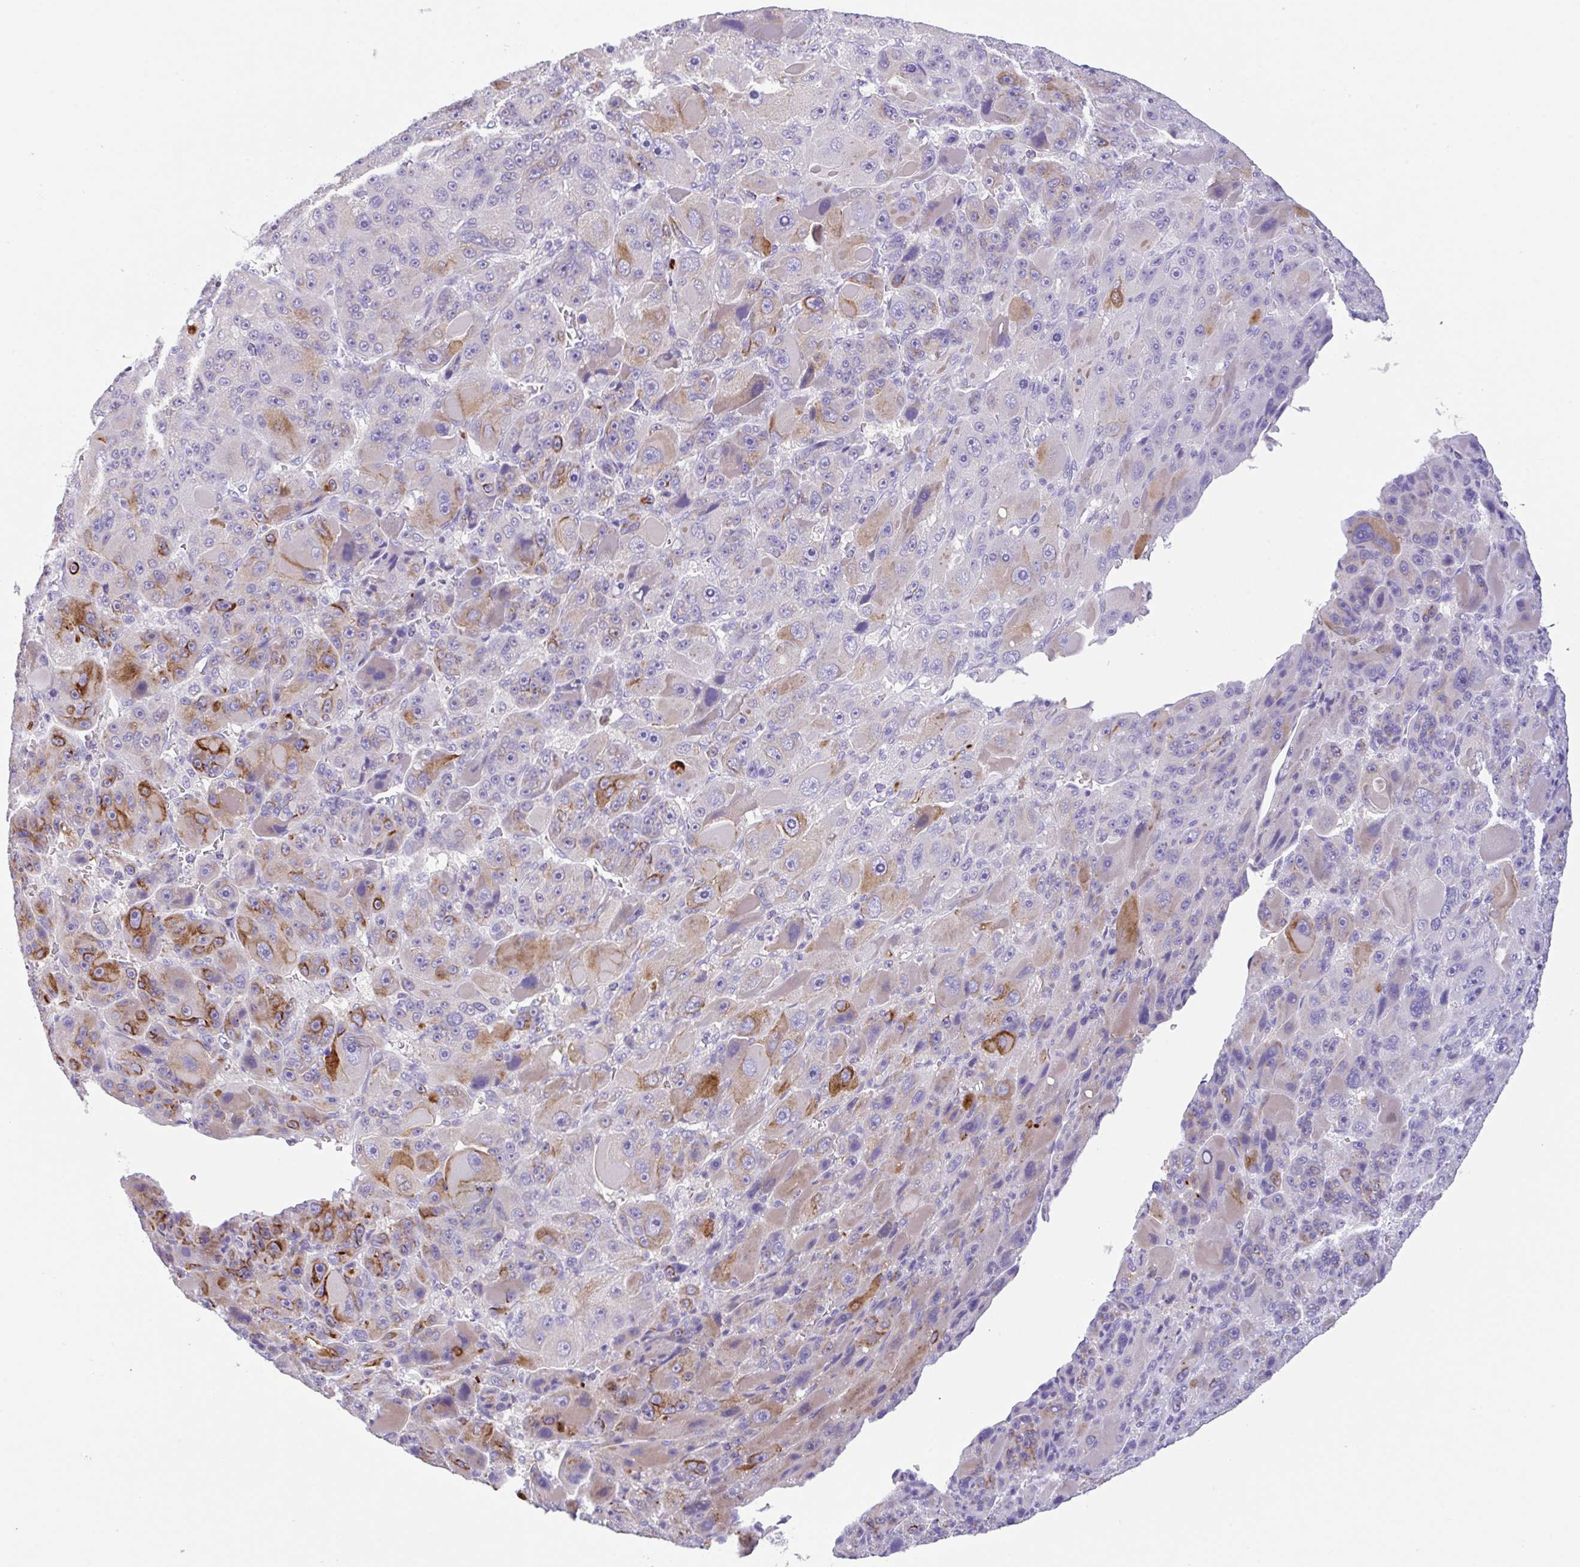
{"staining": {"intensity": "strong", "quantity": "<25%", "location": "cytoplasmic/membranous"}, "tissue": "liver cancer", "cell_type": "Tumor cells", "image_type": "cancer", "snomed": [{"axis": "morphology", "description": "Carcinoma, Hepatocellular, NOS"}, {"axis": "topography", "description": "Liver"}], "caption": "Liver hepatocellular carcinoma stained with immunohistochemistry (IHC) exhibits strong cytoplasmic/membranous staining in about <25% of tumor cells.", "gene": "FBXL20", "patient": {"sex": "male", "age": 76}}